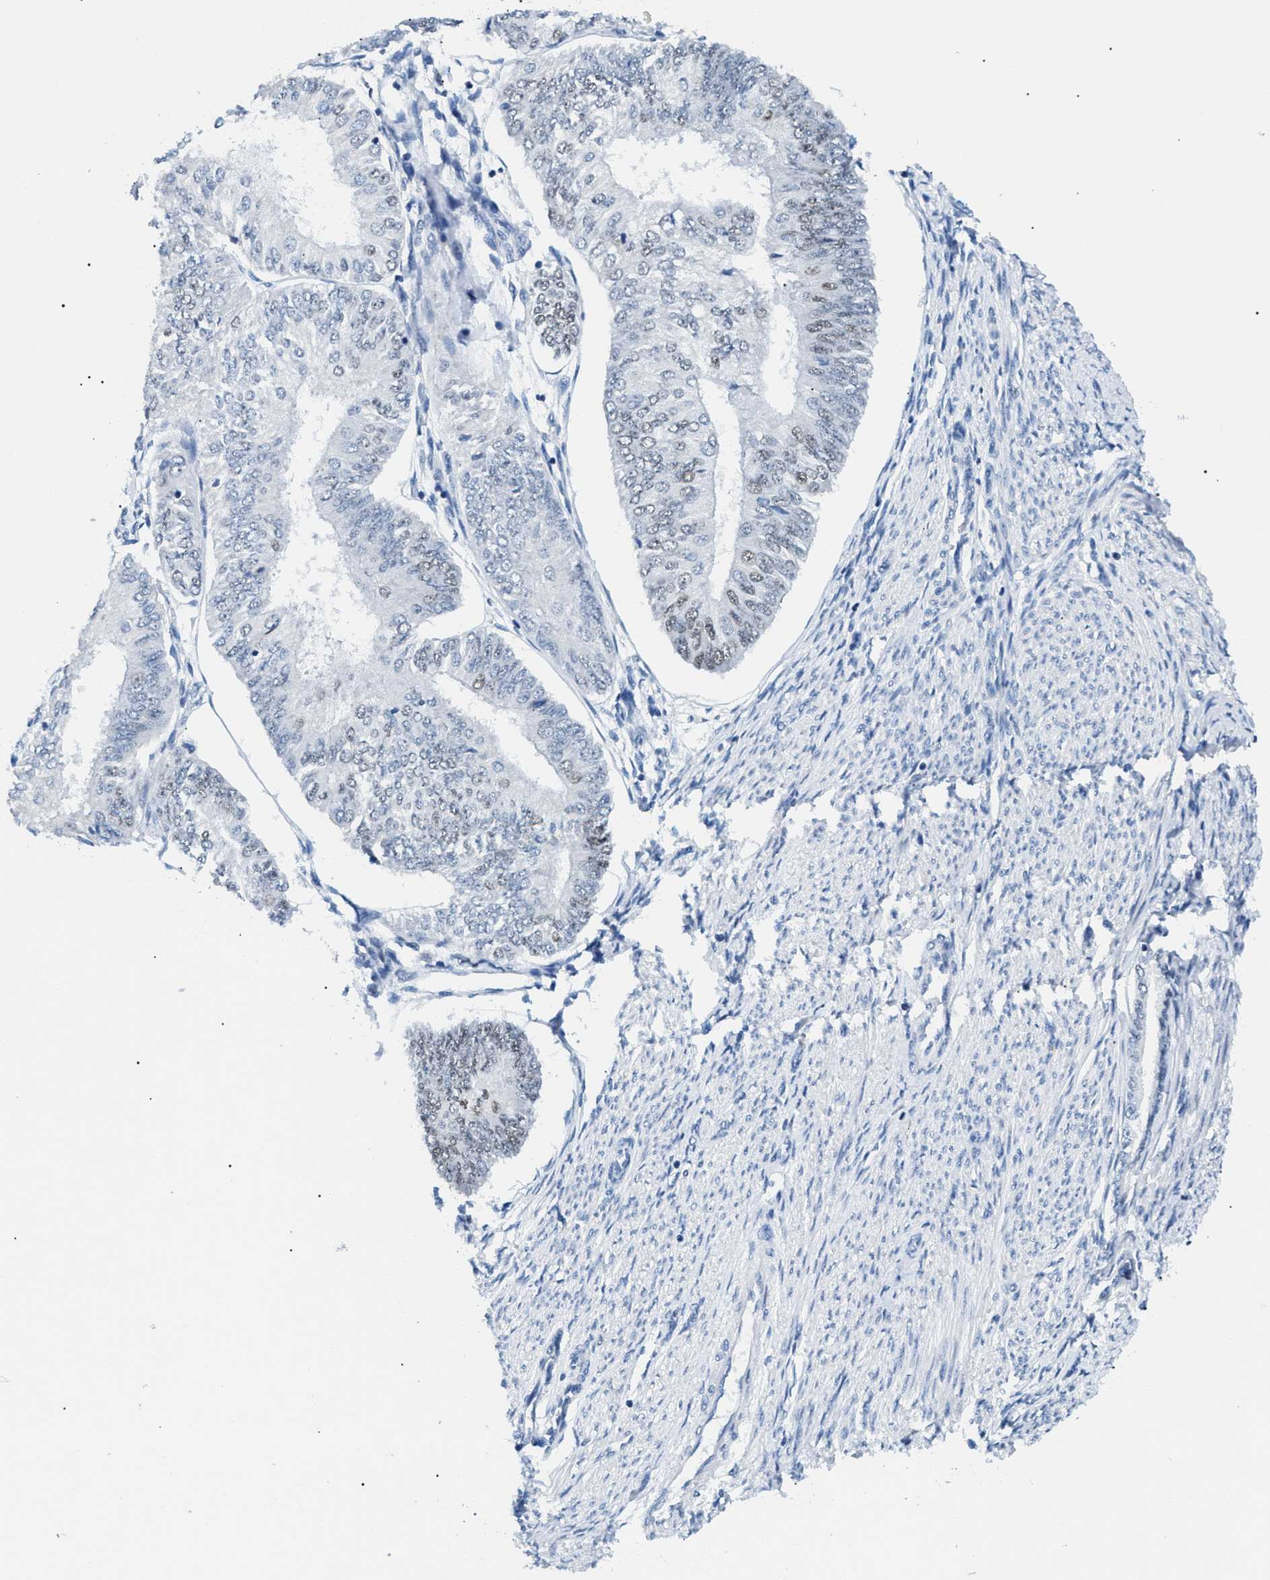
{"staining": {"intensity": "moderate", "quantity": ">75%", "location": "nuclear"}, "tissue": "endometrial cancer", "cell_type": "Tumor cells", "image_type": "cancer", "snomed": [{"axis": "morphology", "description": "Adenocarcinoma, NOS"}, {"axis": "topography", "description": "Endometrium"}], "caption": "Moderate nuclear protein positivity is identified in approximately >75% of tumor cells in endometrial cancer (adenocarcinoma). (IHC, brightfield microscopy, high magnification).", "gene": "SMARCC1", "patient": {"sex": "female", "age": 58}}